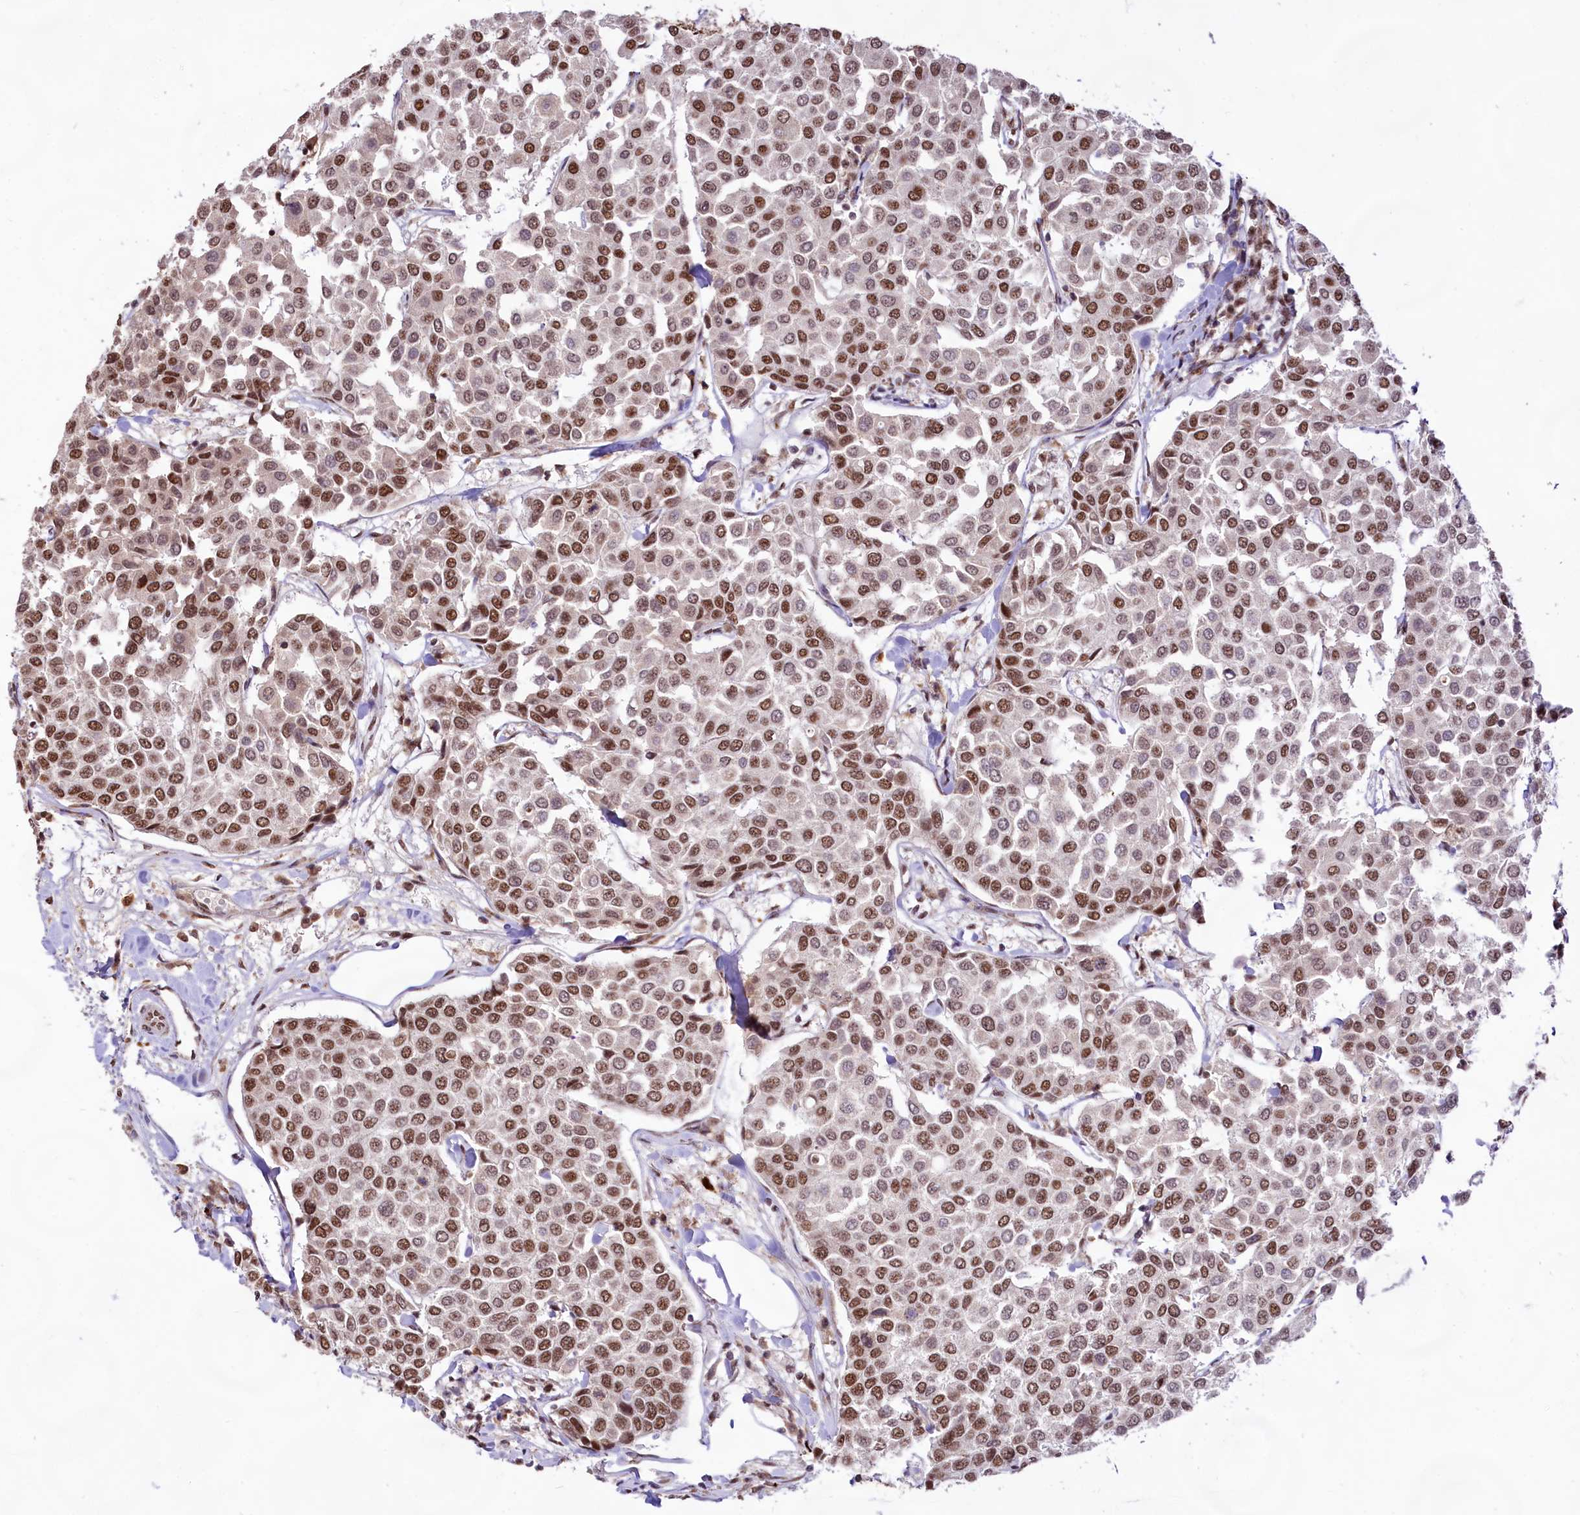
{"staining": {"intensity": "moderate", "quantity": ">75%", "location": "nuclear"}, "tissue": "breast cancer", "cell_type": "Tumor cells", "image_type": "cancer", "snomed": [{"axis": "morphology", "description": "Duct carcinoma"}, {"axis": "topography", "description": "Breast"}], "caption": "This histopathology image reveals immunohistochemistry staining of human infiltrating ductal carcinoma (breast), with medium moderate nuclear expression in approximately >75% of tumor cells.", "gene": "HIRA", "patient": {"sex": "female", "age": 55}}